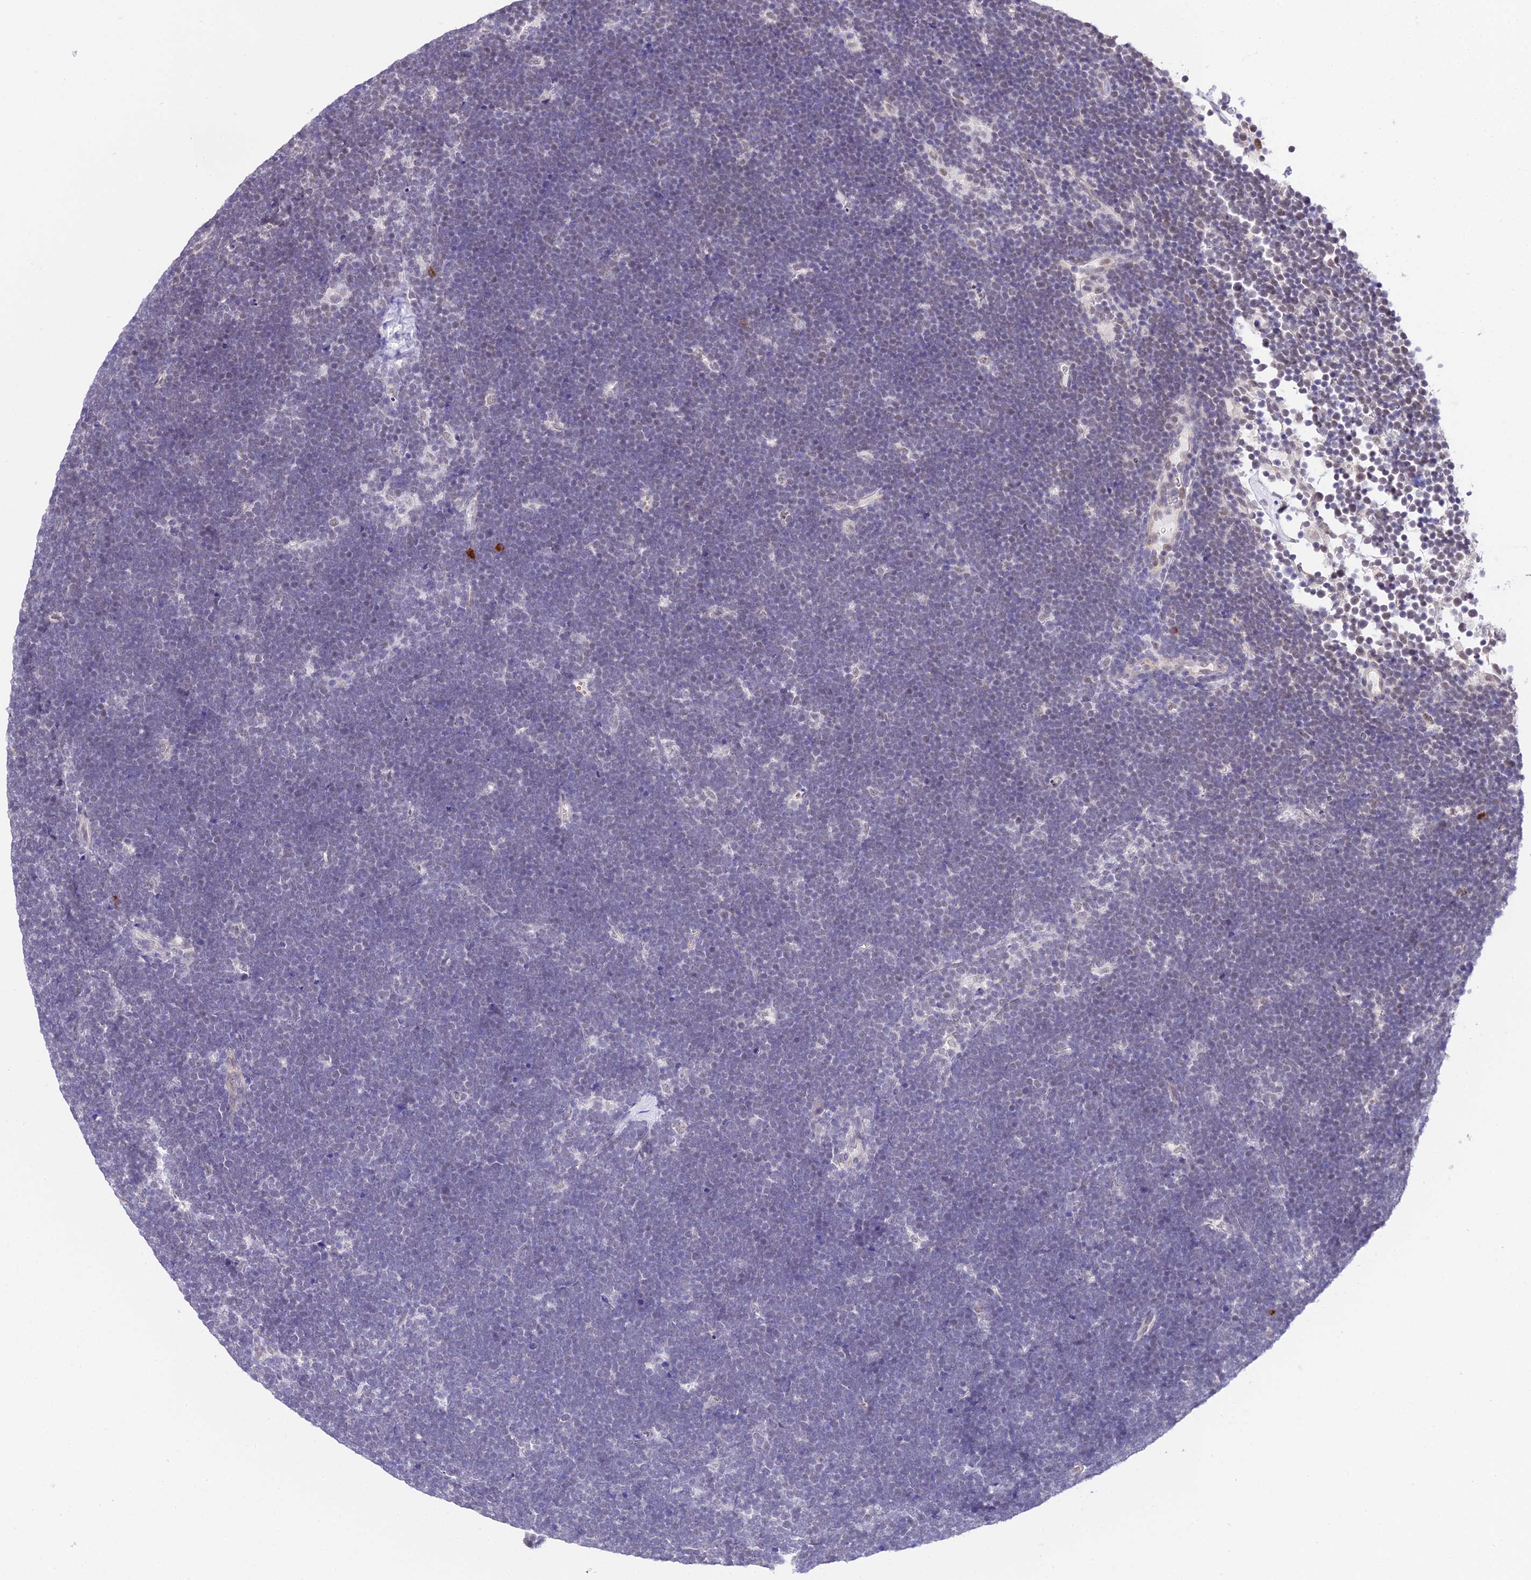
{"staining": {"intensity": "negative", "quantity": "none", "location": "none"}, "tissue": "lymphoma", "cell_type": "Tumor cells", "image_type": "cancer", "snomed": [{"axis": "morphology", "description": "Malignant lymphoma, non-Hodgkin's type, High grade"}, {"axis": "topography", "description": "Lymph node"}], "caption": "Human lymphoma stained for a protein using immunohistochemistry (IHC) displays no staining in tumor cells.", "gene": "POLR2I", "patient": {"sex": "male", "age": 13}}